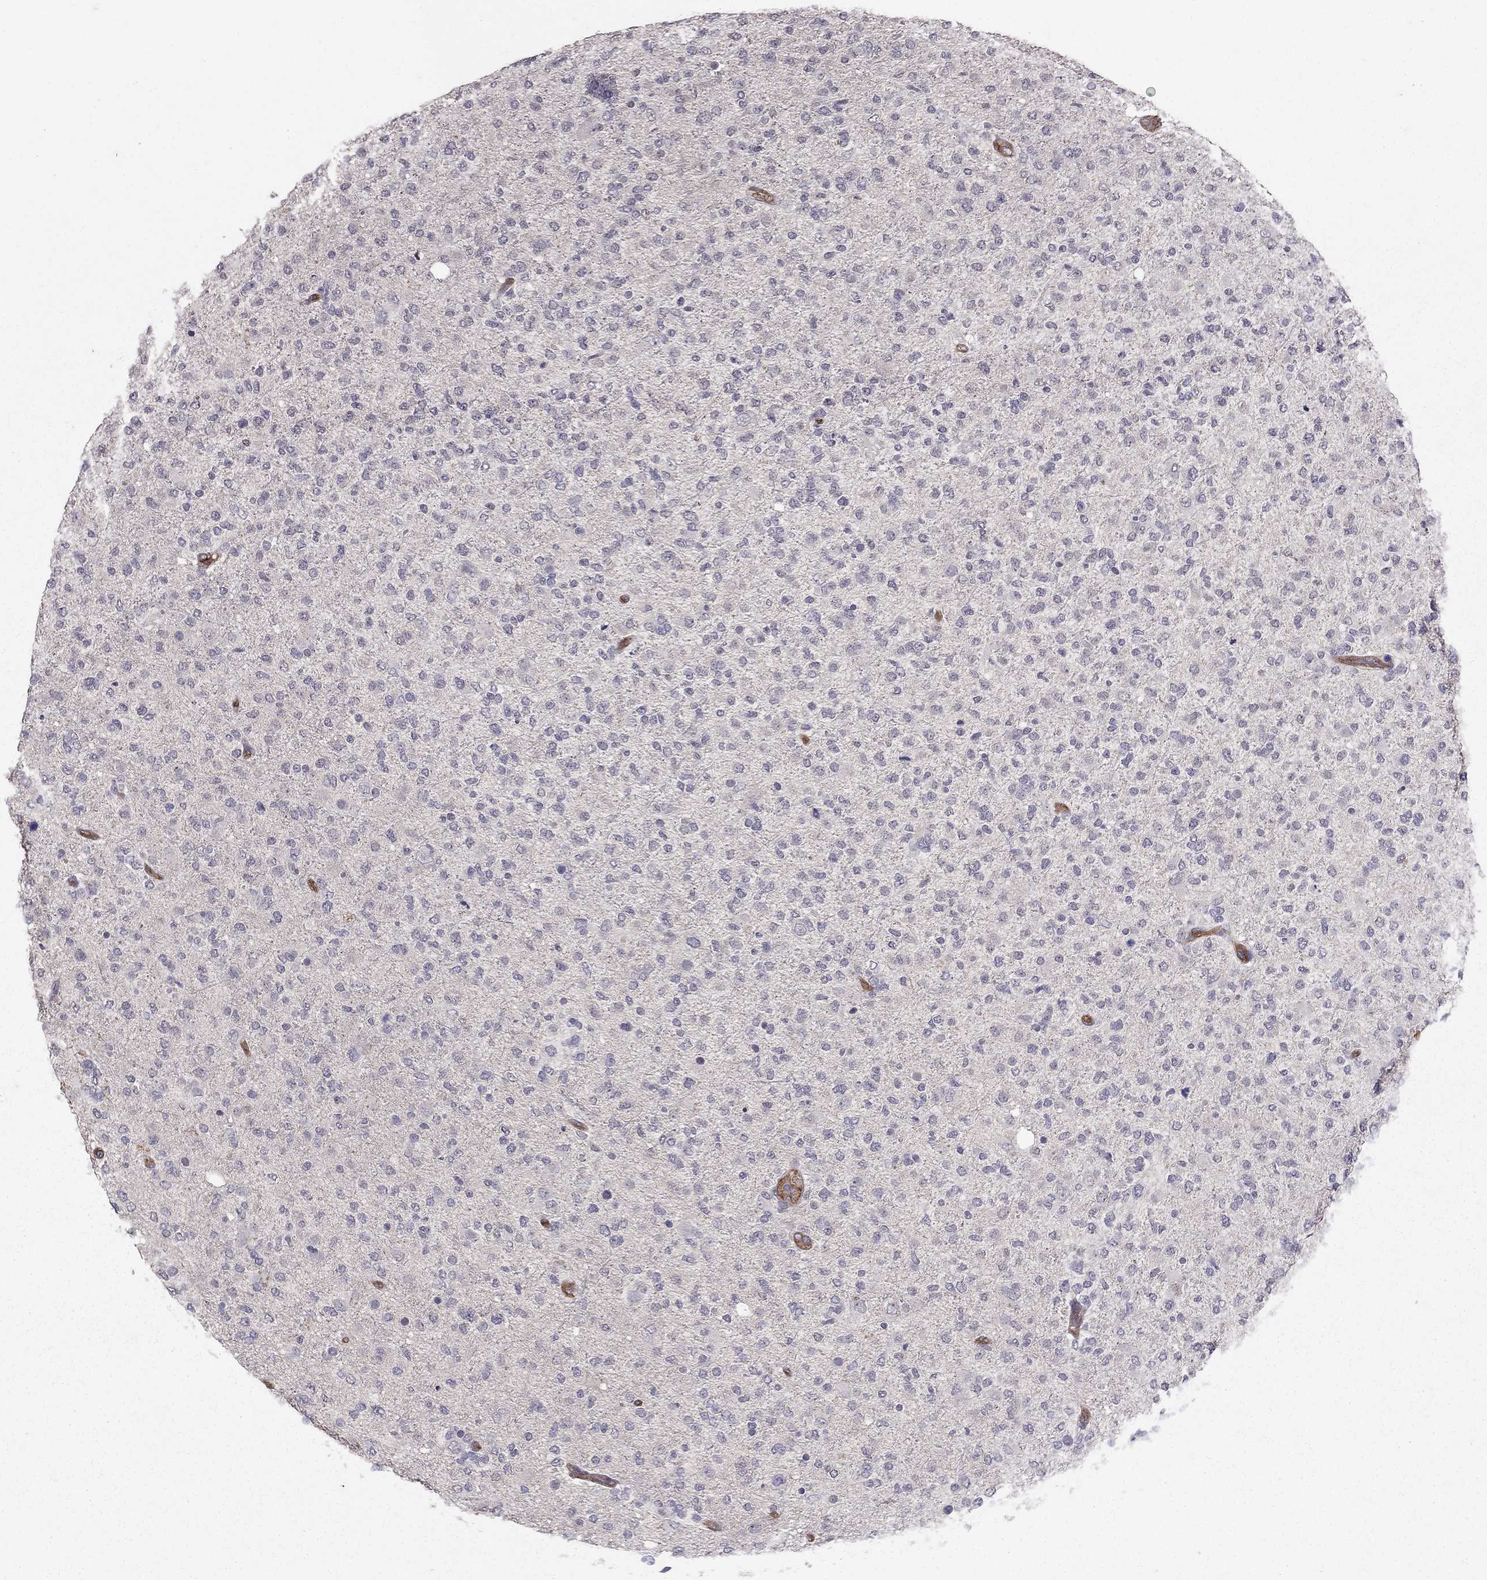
{"staining": {"intensity": "negative", "quantity": "none", "location": "none"}, "tissue": "glioma", "cell_type": "Tumor cells", "image_type": "cancer", "snomed": [{"axis": "morphology", "description": "Glioma, malignant, High grade"}, {"axis": "topography", "description": "Cerebral cortex"}], "caption": "Immunohistochemical staining of human glioma reveals no significant positivity in tumor cells.", "gene": "RASIP1", "patient": {"sex": "male", "age": 70}}